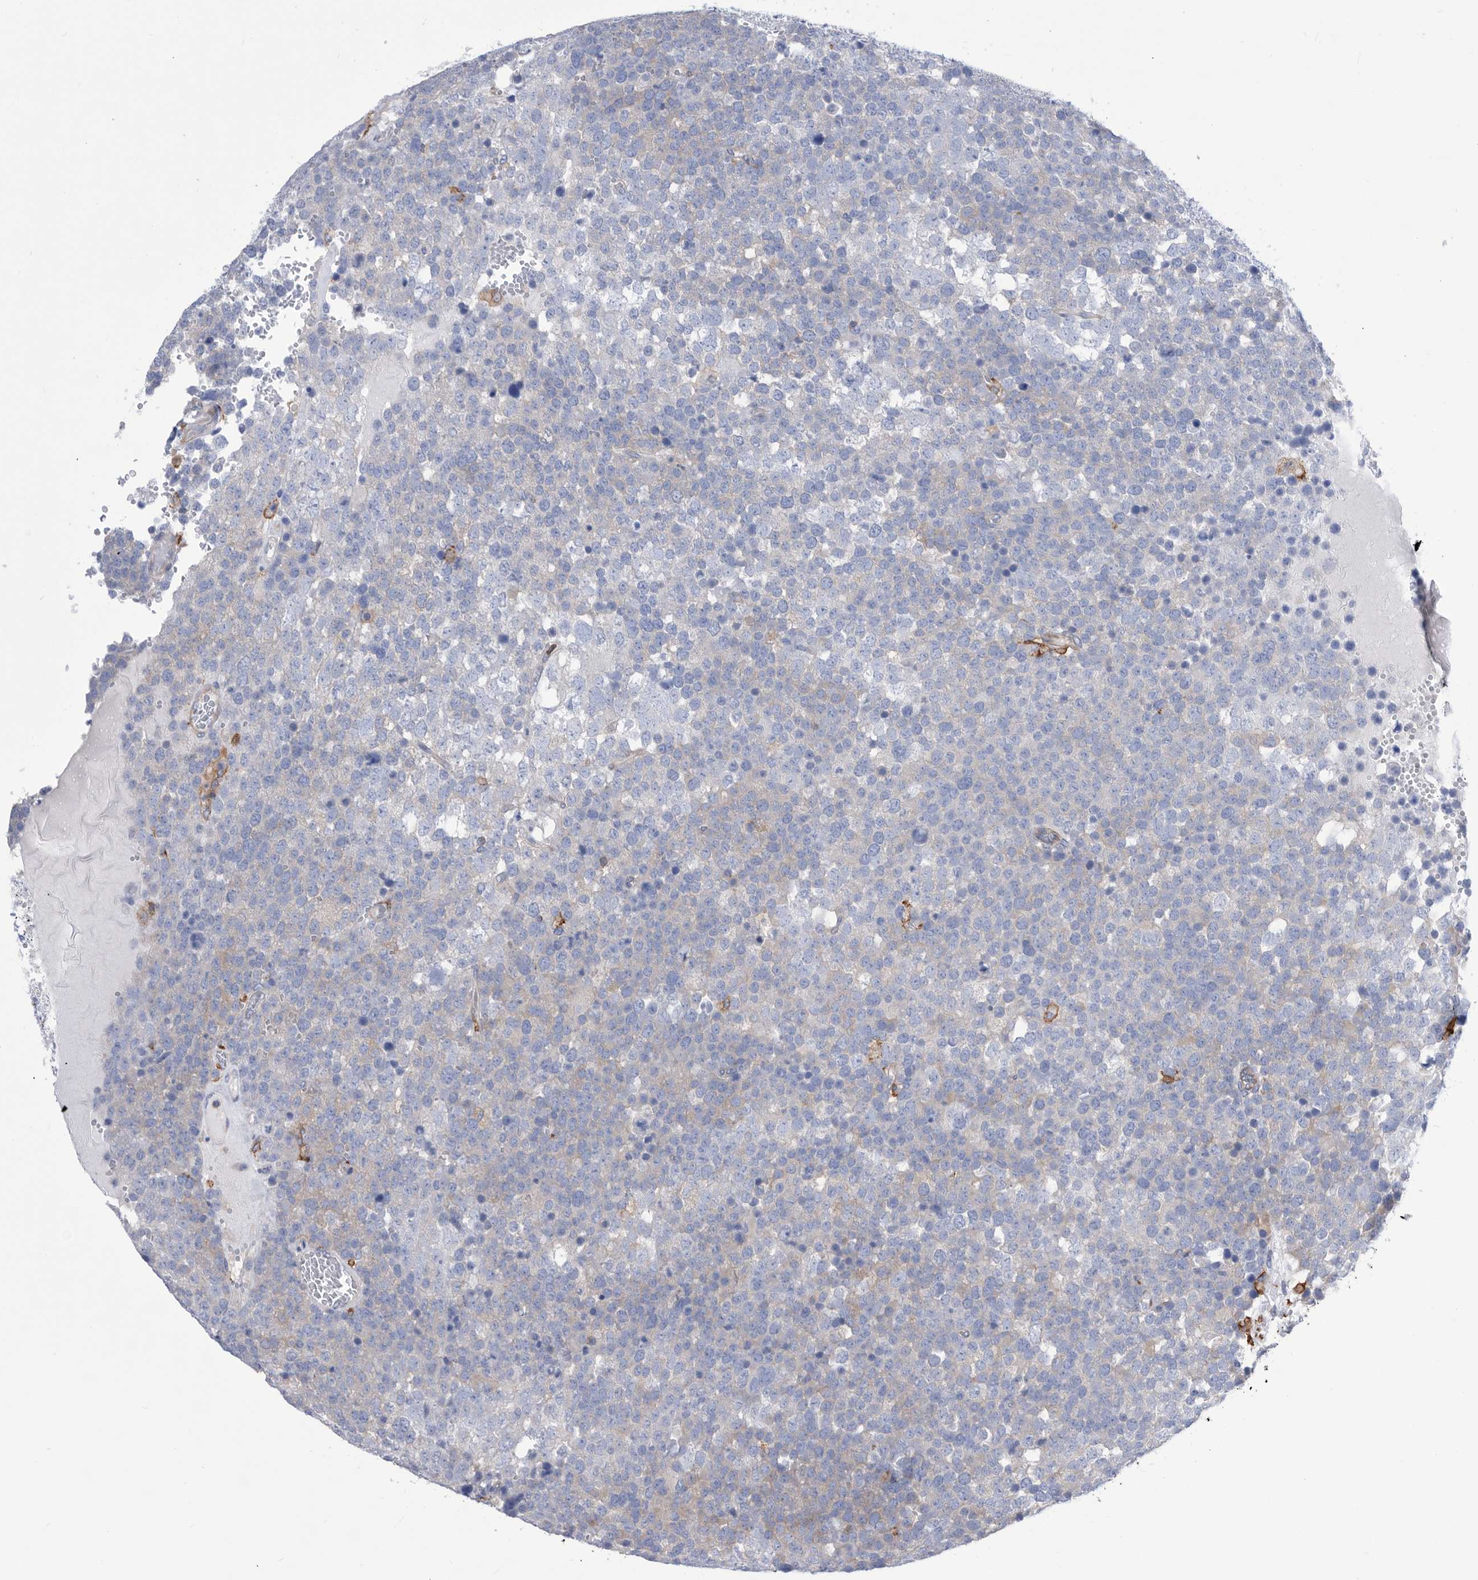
{"staining": {"intensity": "negative", "quantity": "none", "location": "none"}, "tissue": "testis cancer", "cell_type": "Tumor cells", "image_type": "cancer", "snomed": [{"axis": "morphology", "description": "Seminoma, NOS"}, {"axis": "topography", "description": "Testis"}], "caption": "Immunohistochemistry image of testis seminoma stained for a protein (brown), which reveals no positivity in tumor cells. Brightfield microscopy of immunohistochemistry stained with DAB (brown) and hematoxylin (blue), captured at high magnification.", "gene": "SMG7", "patient": {"sex": "male", "age": 71}}